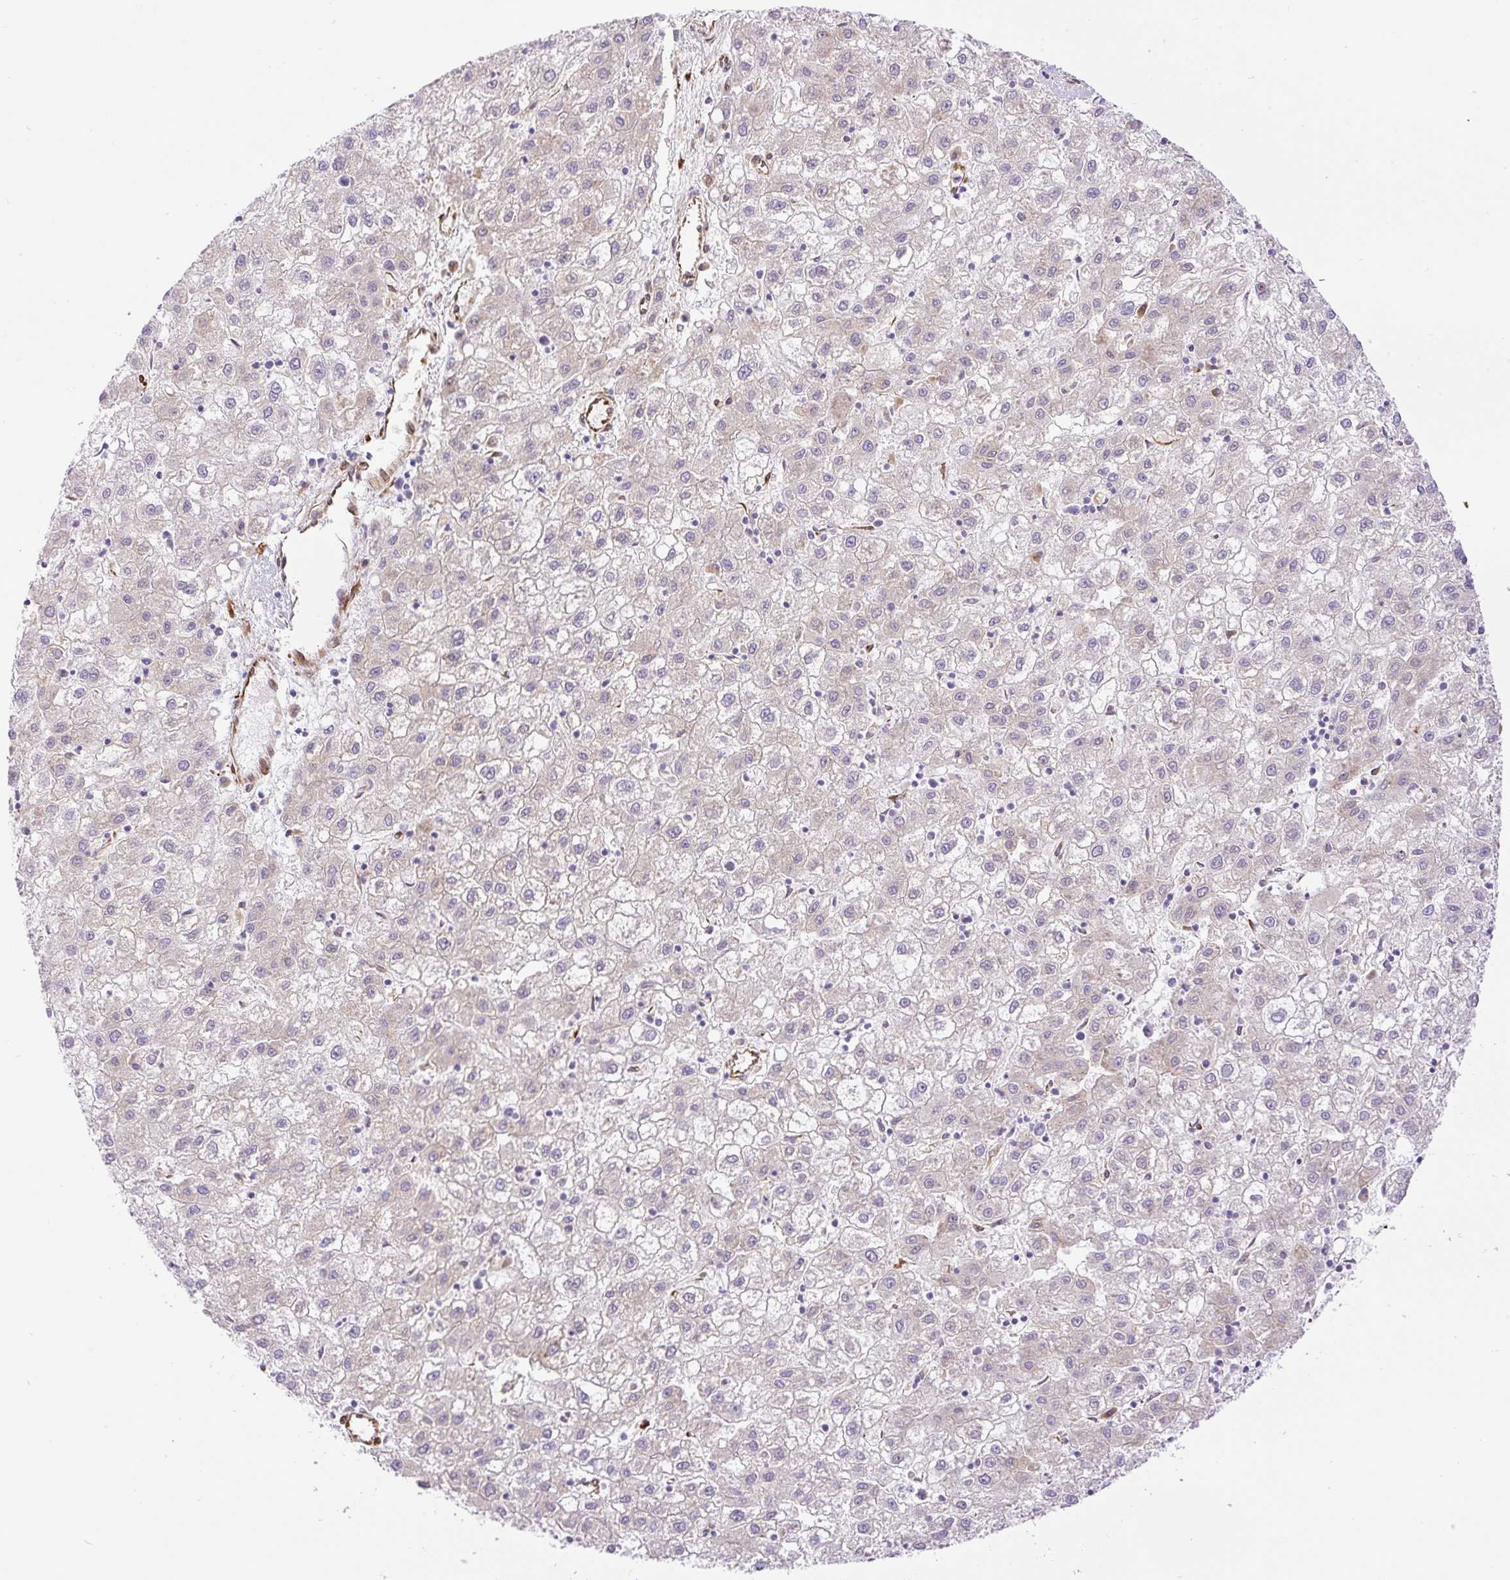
{"staining": {"intensity": "negative", "quantity": "none", "location": "none"}, "tissue": "liver cancer", "cell_type": "Tumor cells", "image_type": "cancer", "snomed": [{"axis": "morphology", "description": "Carcinoma, Hepatocellular, NOS"}, {"axis": "topography", "description": "Liver"}], "caption": "A high-resolution micrograph shows immunohistochemistry staining of hepatocellular carcinoma (liver), which demonstrates no significant expression in tumor cells.", "gene": "RAB30", "patient": {"sex": "male", "age": 72}}